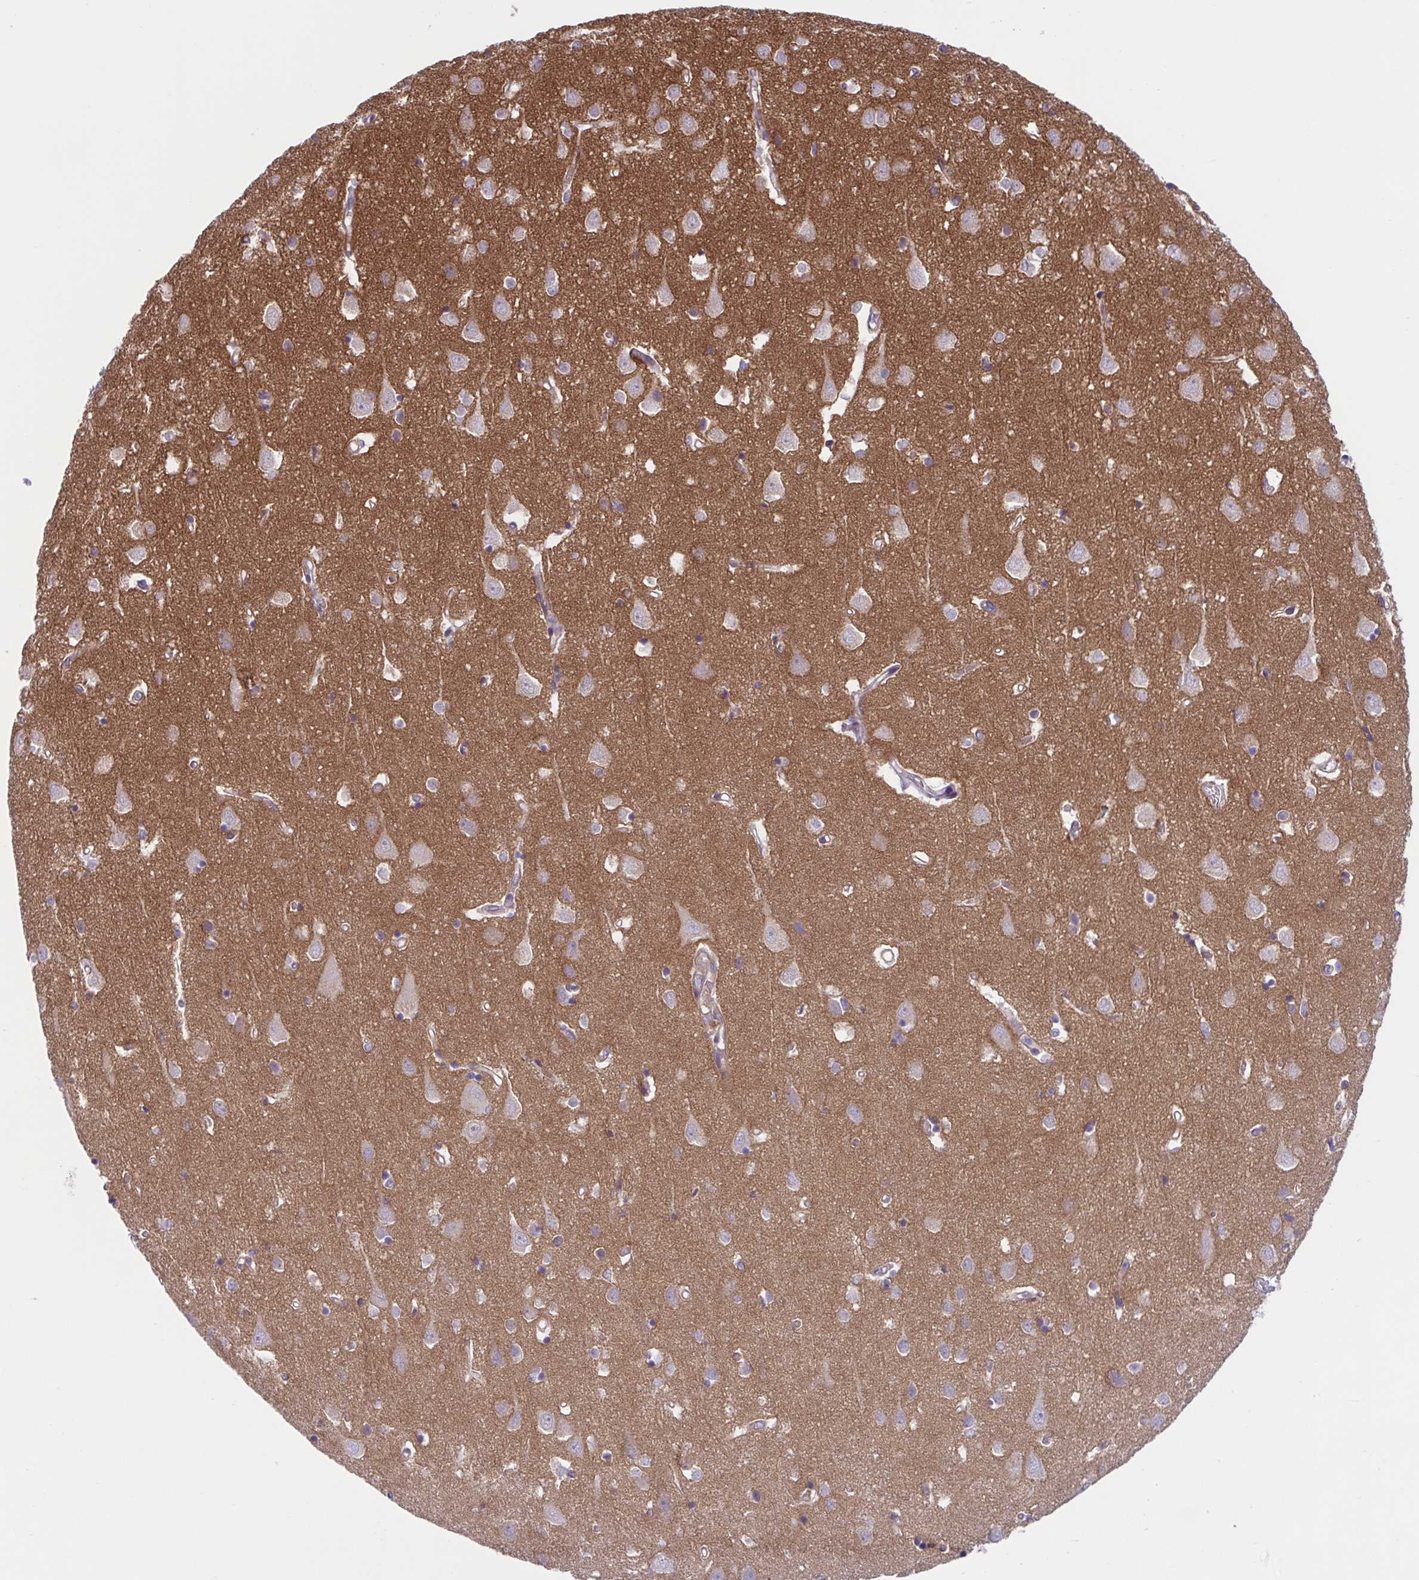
{"staining": {"intensity": "weak", "quantity": "25%-75%", "location": "cytoplasmic/membranous"}, "tissue": "cerebral cortex", "cell_type": "Endothelial cells", "image_type": "normal", "snomed": [{"axis": "morphology", "description": "Normal tissue, NOS"}, {"axis": "topography", "description": "Cerebral cortex"}], "caption": "Immunohistochemical staining of normal cerebral cortex reveals weak cytoplasmic/membranous protein expression in approximately 25%-75% of endothelial cells. (DAB = brown stain, brightfield microscopy at high magnification).", "gene": "TTC7B", "patient": {"sex": "male", "age": 70}}